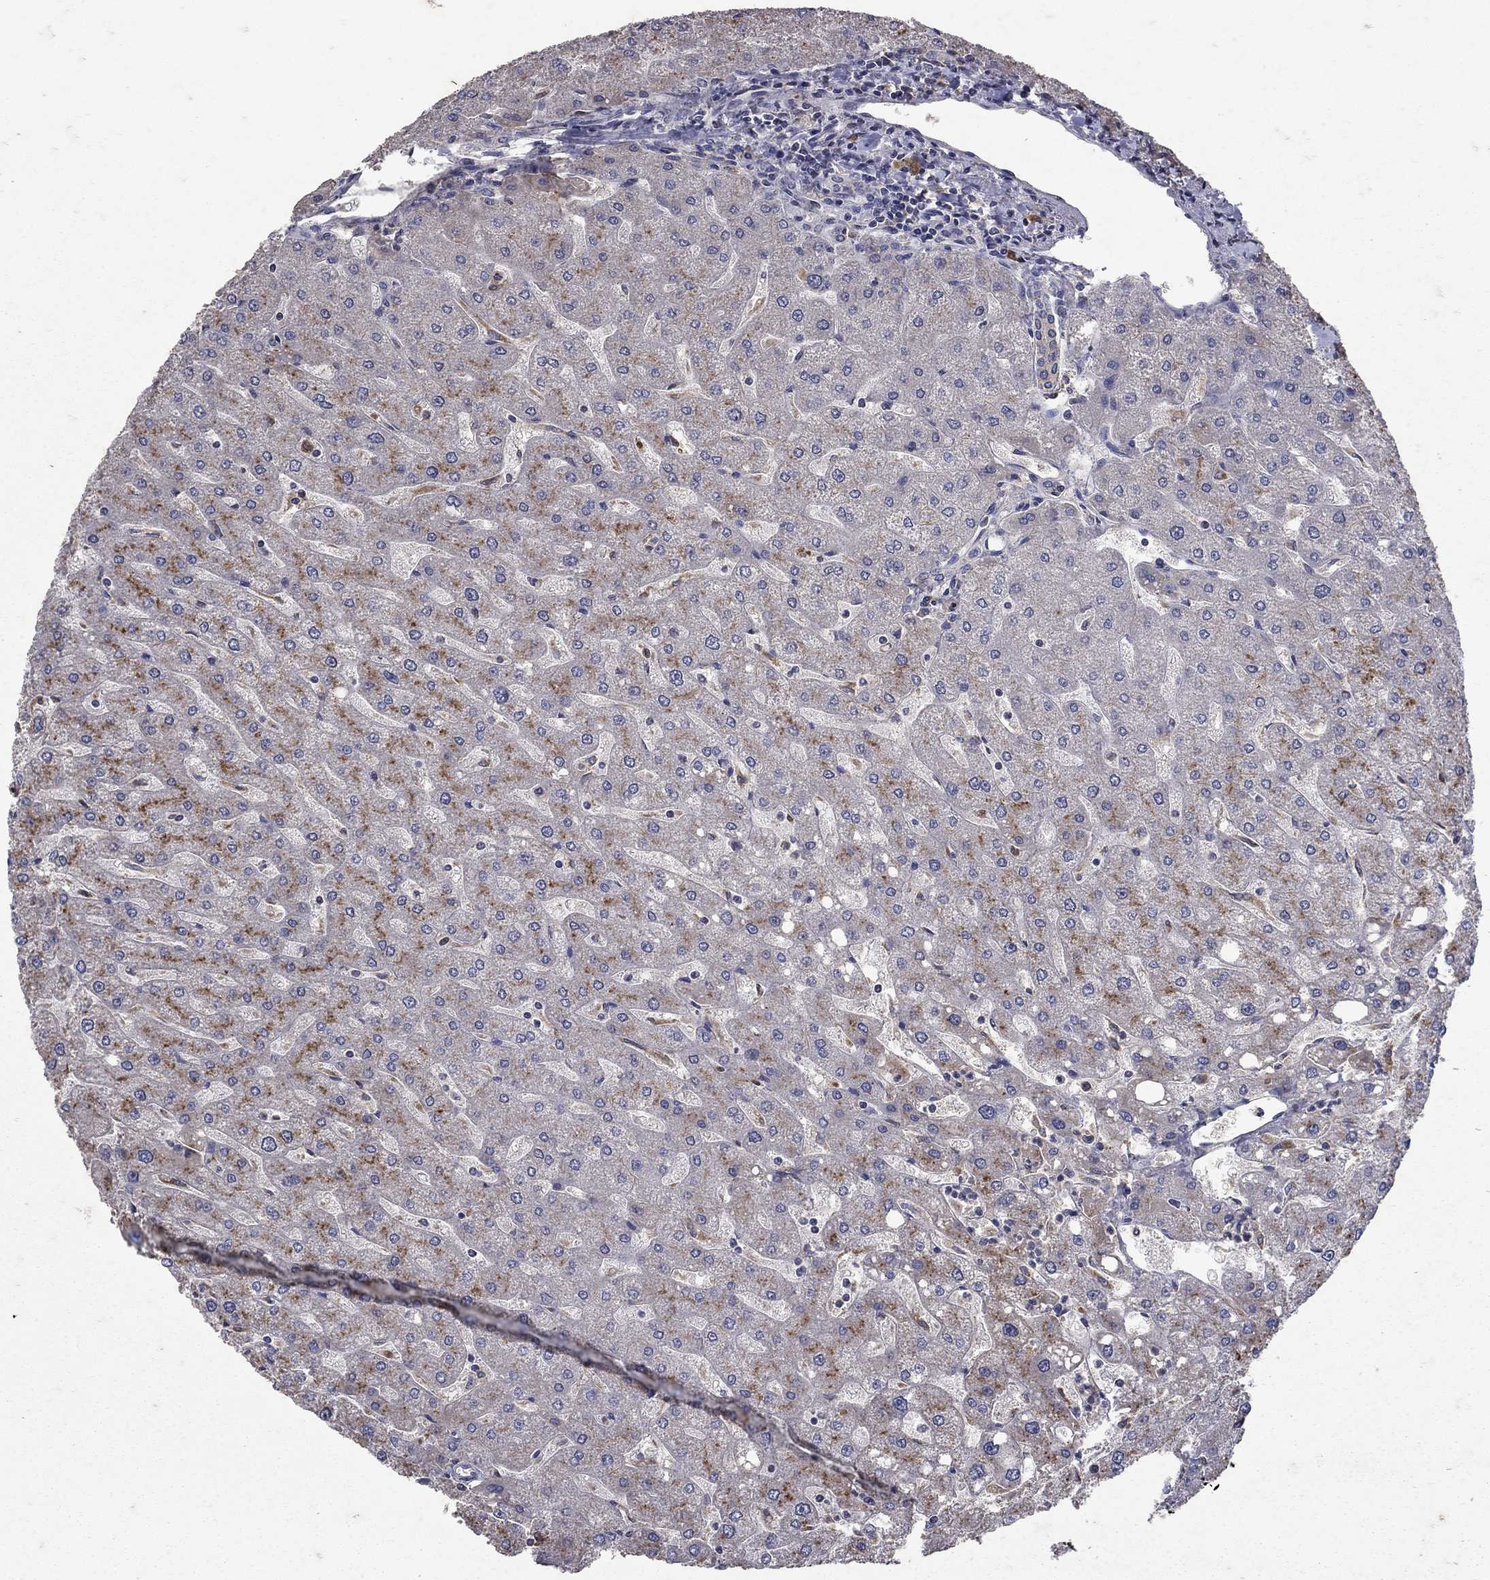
{"staining": {"intensity": "negative", "quantity": "none", "location": "none"}, "tissue": "liver", "cell_type": "Cholangiocytes", "image_type": "normal", "snomed": [{"axis": "morphology", "description": "Normal tissue, NOS"}, {"axis": "topography", "description": "Liver"}], "caption": "Micrograph shows no significant protein expression in cholangiocytes of unremarkable liver. (Immunohistochemistry, brightfield microscopy, high magnification).", "gene": "NPC2", "patient": {"sex": "male", "age": 67}}